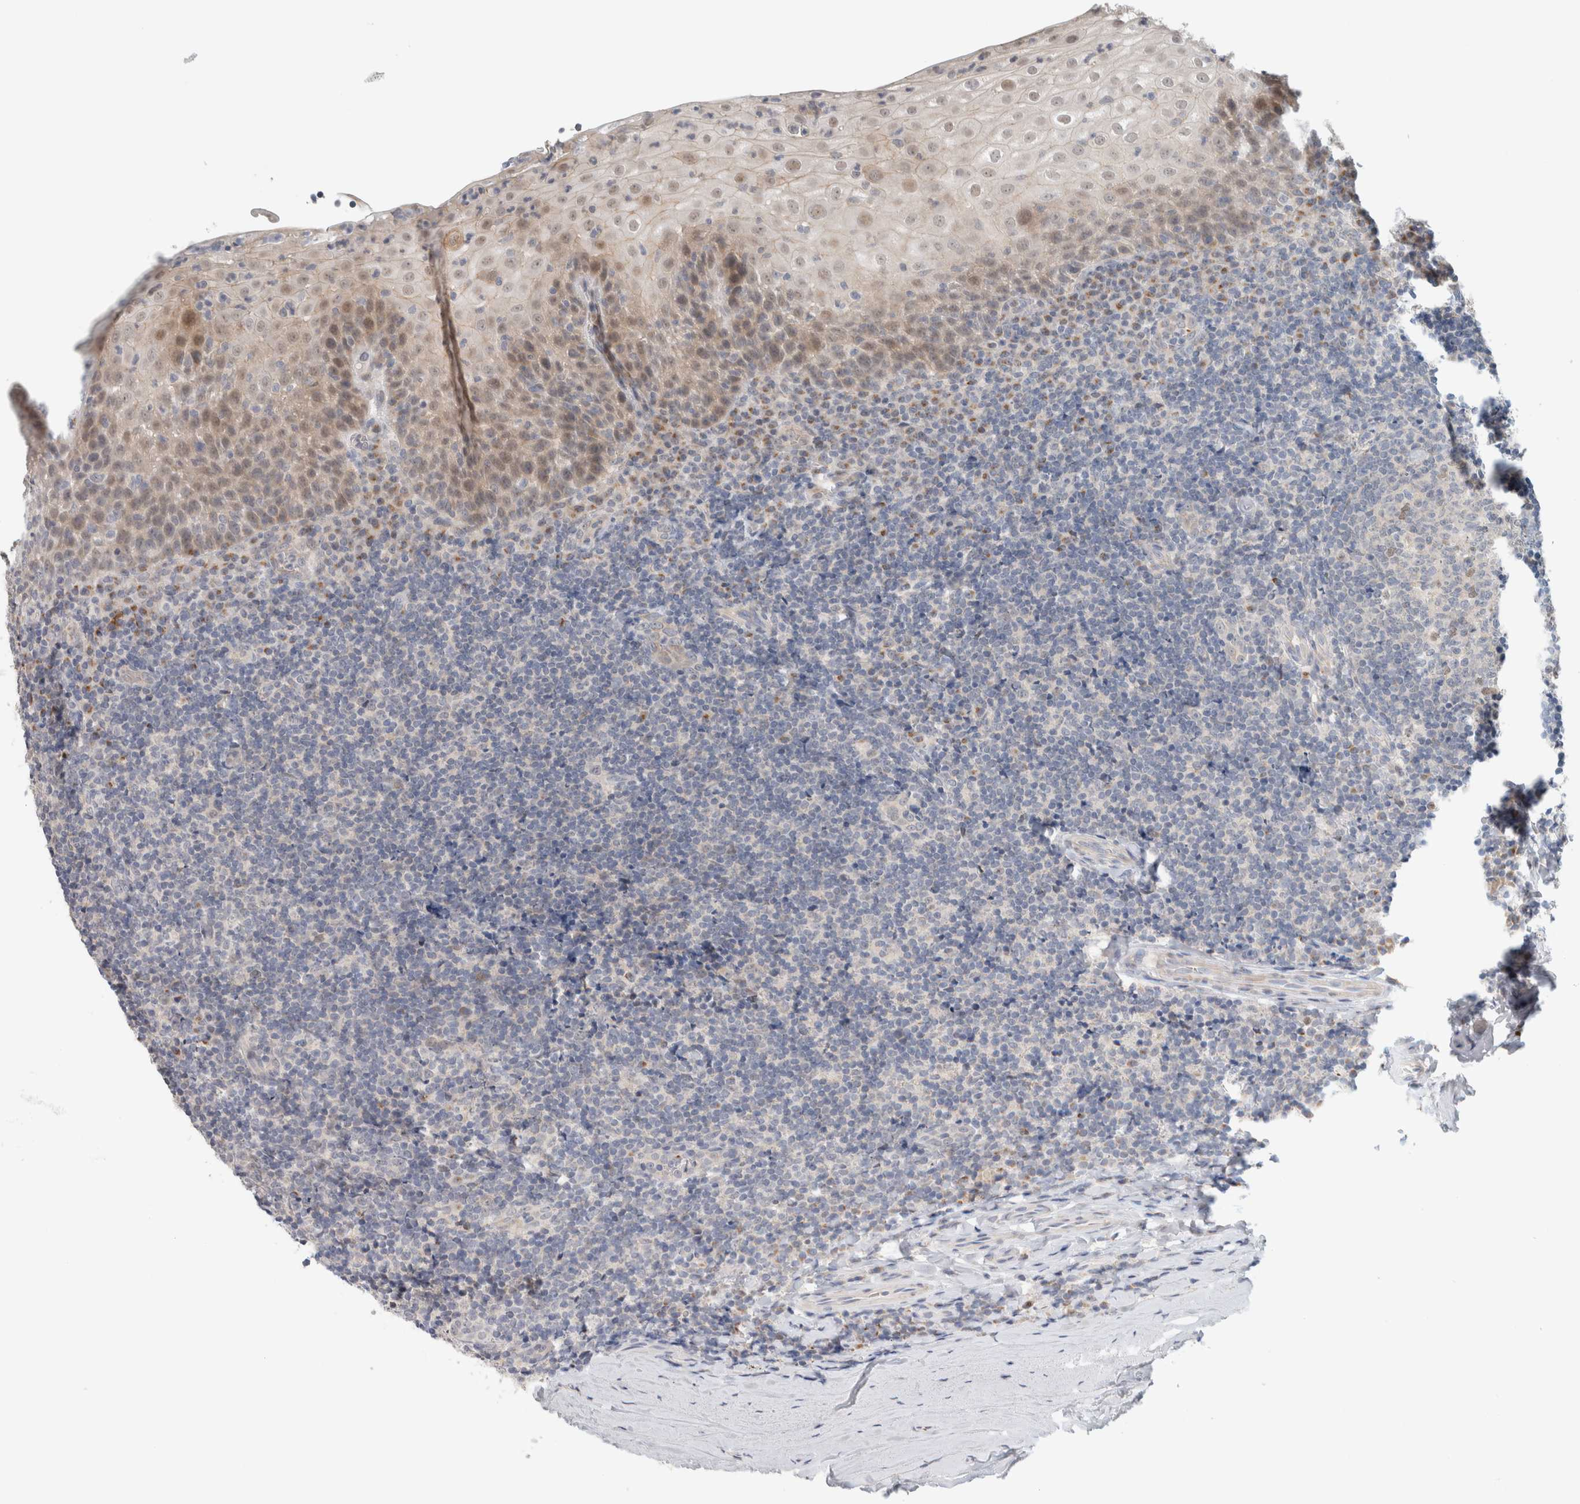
{"staining": {"intensity": "weak", "quantity": "<25%", "location": "nuclear"}, "tissue": "tonsil", "cell_type": "Germinal center cells", "image_type": "normal", "snomed": [{"axis": "morphology", "description": "Normal tissue, NOS"}, {"axis": "topography", "description": "Tonsil"}], "caption": "This is an immunohistochemistry (IHC) photomicrograph of normal human tonsil. There is no positivity in germinal center cells.", "gene": "CRAT", "patient": {"sex": "male", "age": 37}}